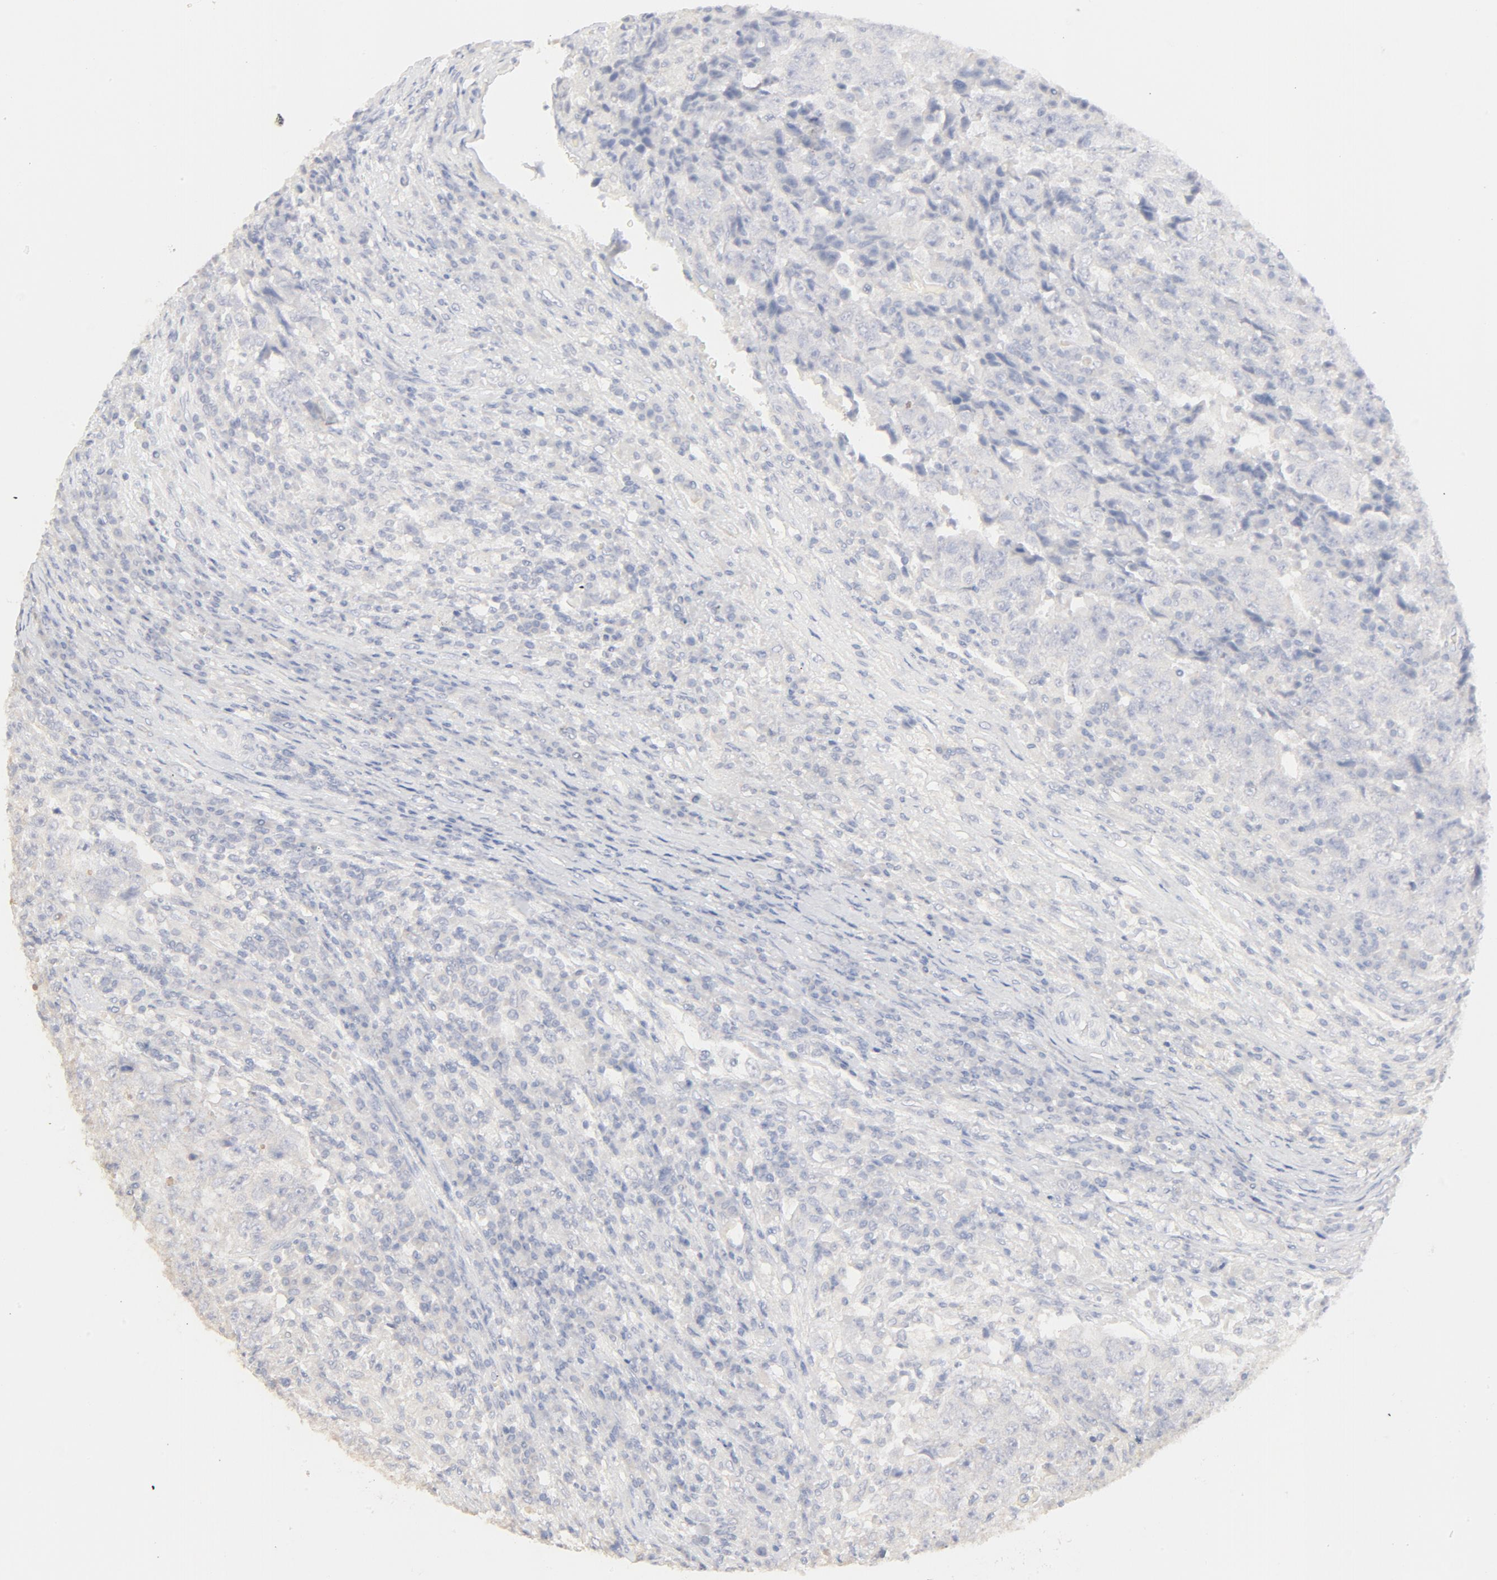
{"staining": {"intensity": "negative", "quantity": "none", "location": "none"}, "tissue": "testis cancer", "cell_type": "Tumor cells", "image_type": "cancer", "snomed": [{"axis": "morphology", "description": "Necrosis, NOS"}, {"axis": "morphology", "description": "Carcinoma, Embryonal, NOS"}, {"axis": "topography", "description": "Testis"}], "caption": "This is an immunohistochemistry (IHC) micrograph of testis cancer. There is no expression in tumor cells.", "gene": "FCGBP", "patient": {"sex": "male", "age": 19}}